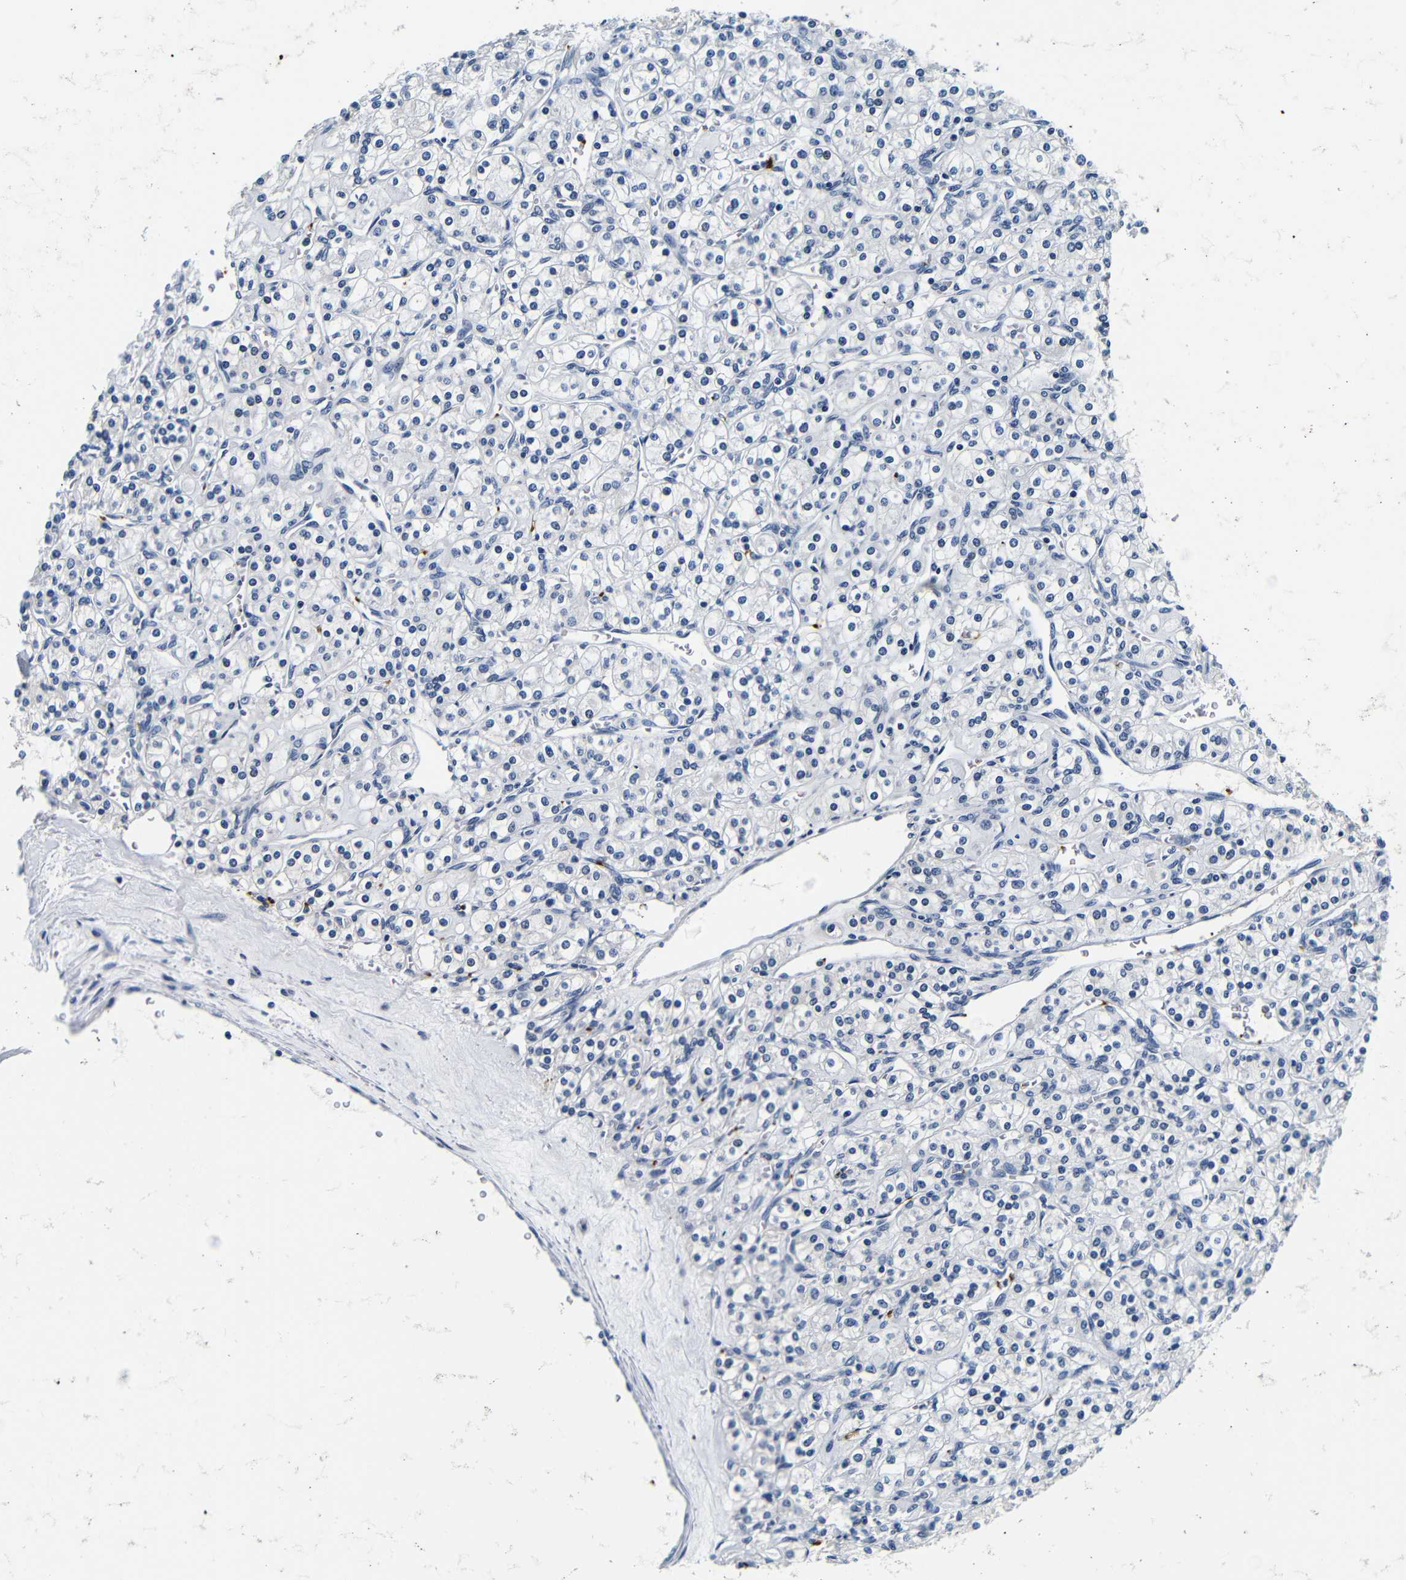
{"staining": {"intensity": "negative", "quantity": "none", "location": "none"}, "tissue": "renal cancer", "cell_type": "Tumor cells", "image_type": "cancer", "snomed": [{"axis": "morphology", "description": "Adenocarcinoma, NOS"}, {"axis": "topography", "description": "Kidney"}], "caption": "An immunohistochemistry (IHC) histopathology image of adenocarcinoma (renal) is shown. There is no staining in tumor cells of adenocarcinoma (renal).", "gene": "GP1BA", "patient": {"sex": "male", "age": 77}}